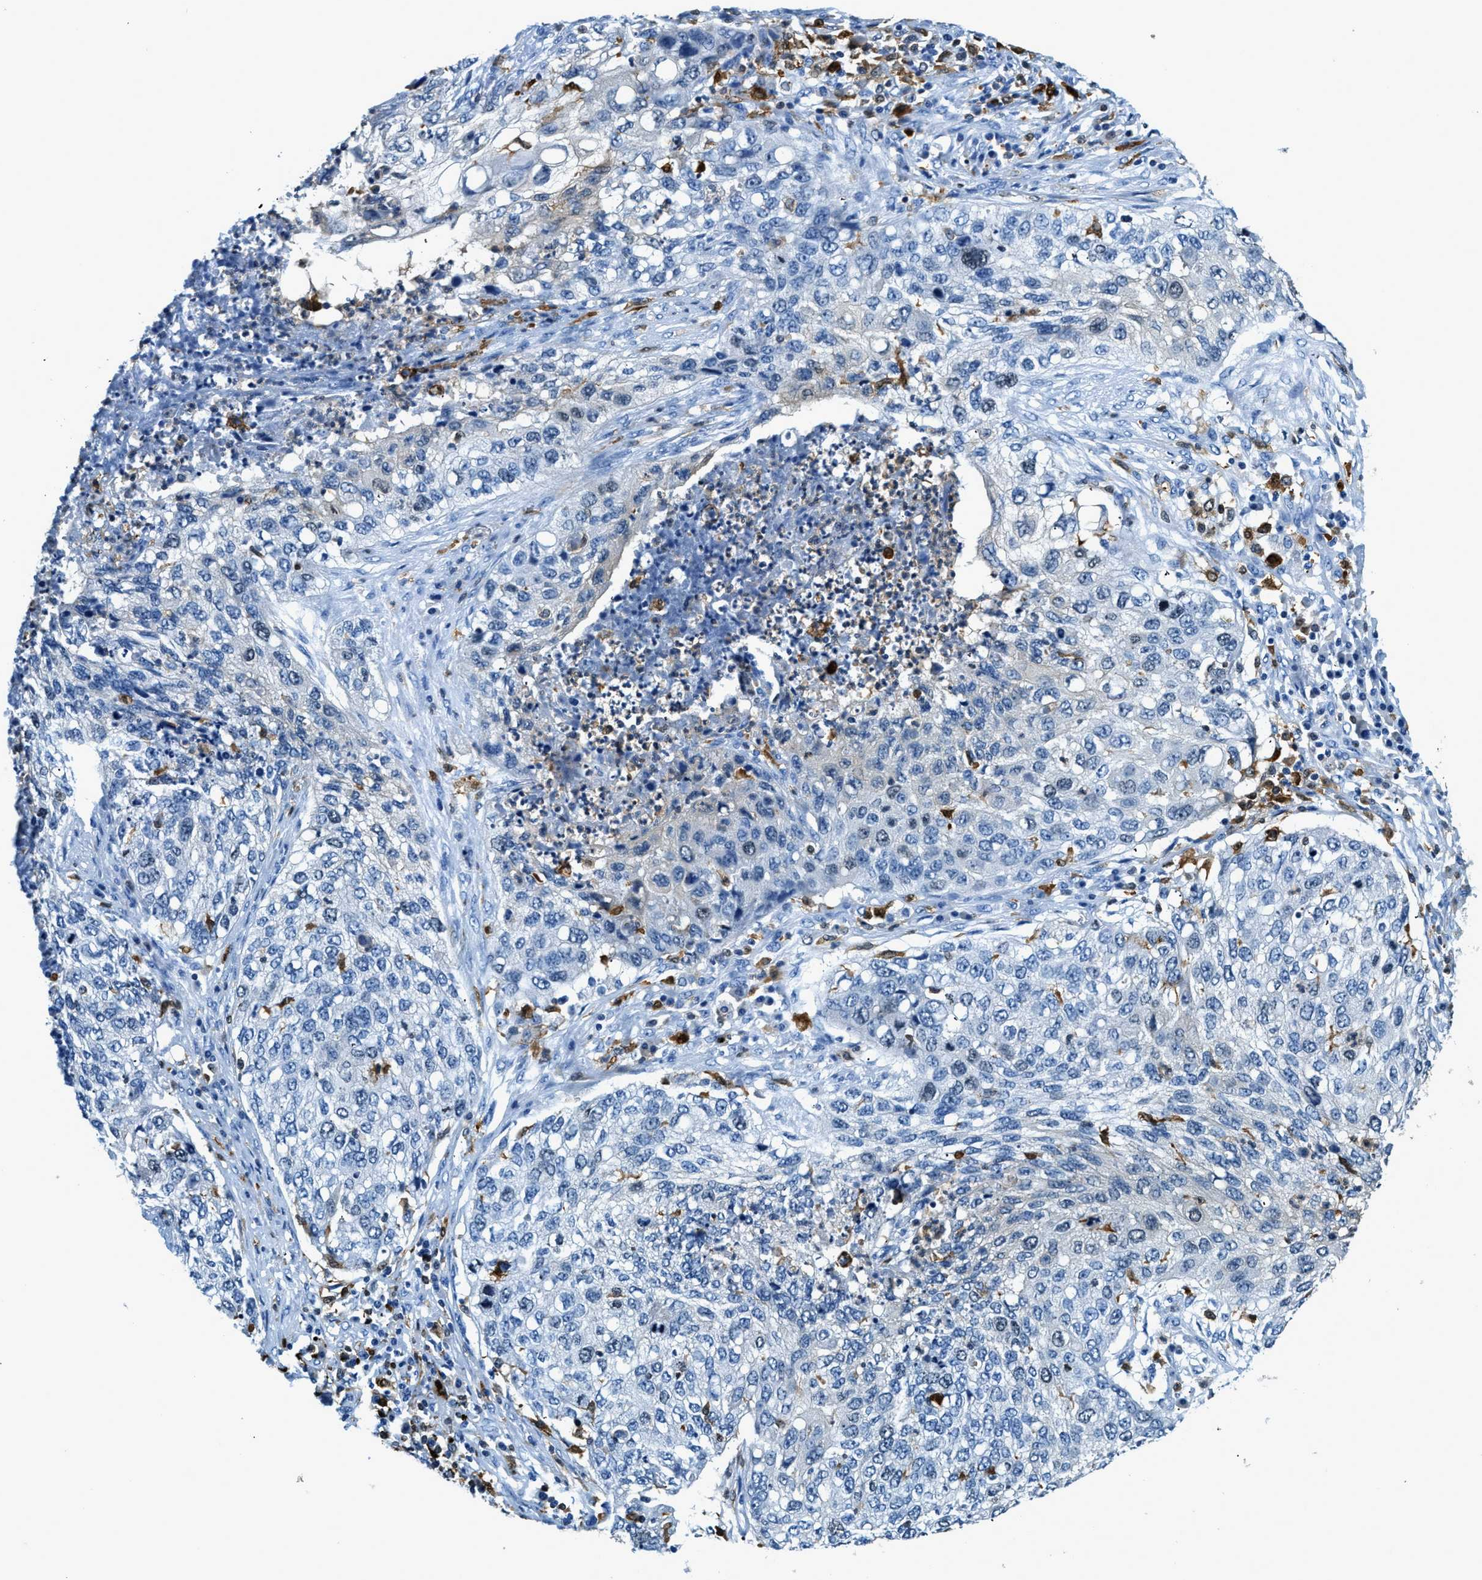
{"staining": {"intensity": "negative", "quantity": "none", "location": "none"}, "tissue": "lung cancer", "cell_type": "Tumor cells", "image_type": "cancer", "snomed": [{"axis": "morphology", "description": "Squamous cell carcinoma, NOS"}, {"axis": "topography", "description": "Lung"}], "caption": "This is an IHC image of lung cancer. There is no staining in tumor cells.", "gene": "CAPG", "patient": {"sex": "female", "age": 63}}